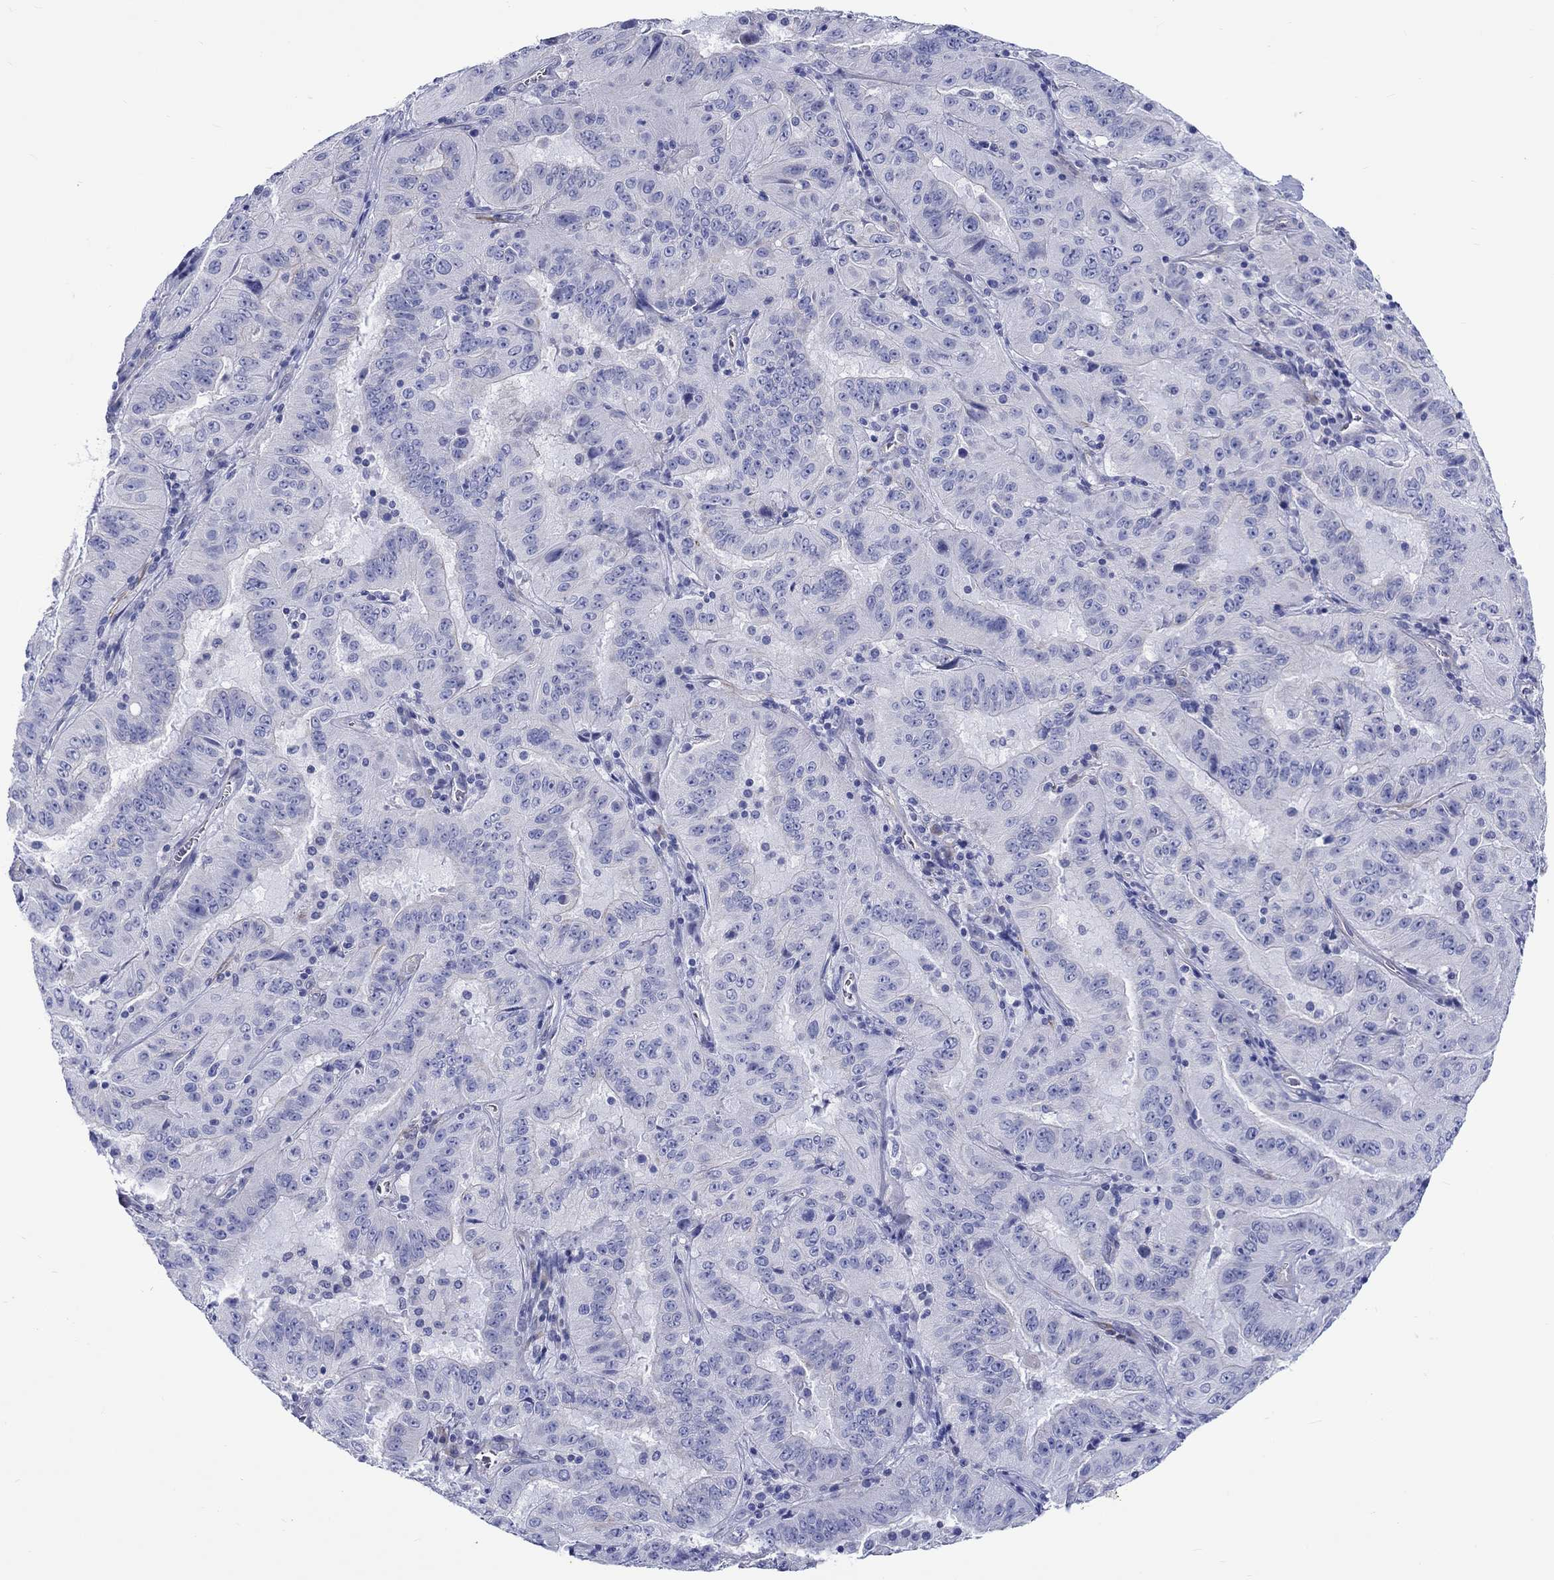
{"staining": {"intensity": "negative", "quantity": "none", "location": "none"}, "tissue": "pancreatic cancer", "cell_type": "Tumor cells", "image_type": "cancer", "snomed": [{"axis": "morphology", "description": "Adenocarcinoma, NOS"}, {"axis": "topography", "description": "Pancreas"}], "caption": "High magnification brightfield microscopy of adenocarcinoma (pancreatic) stained with DAB (3,3'-diaminobenzidine) (brown) and counterstained with hematoxylin (blue): tumor cells show no significant expression.", "gene": "SH2D7", "patient": {"sex": "male", "age": 63}}